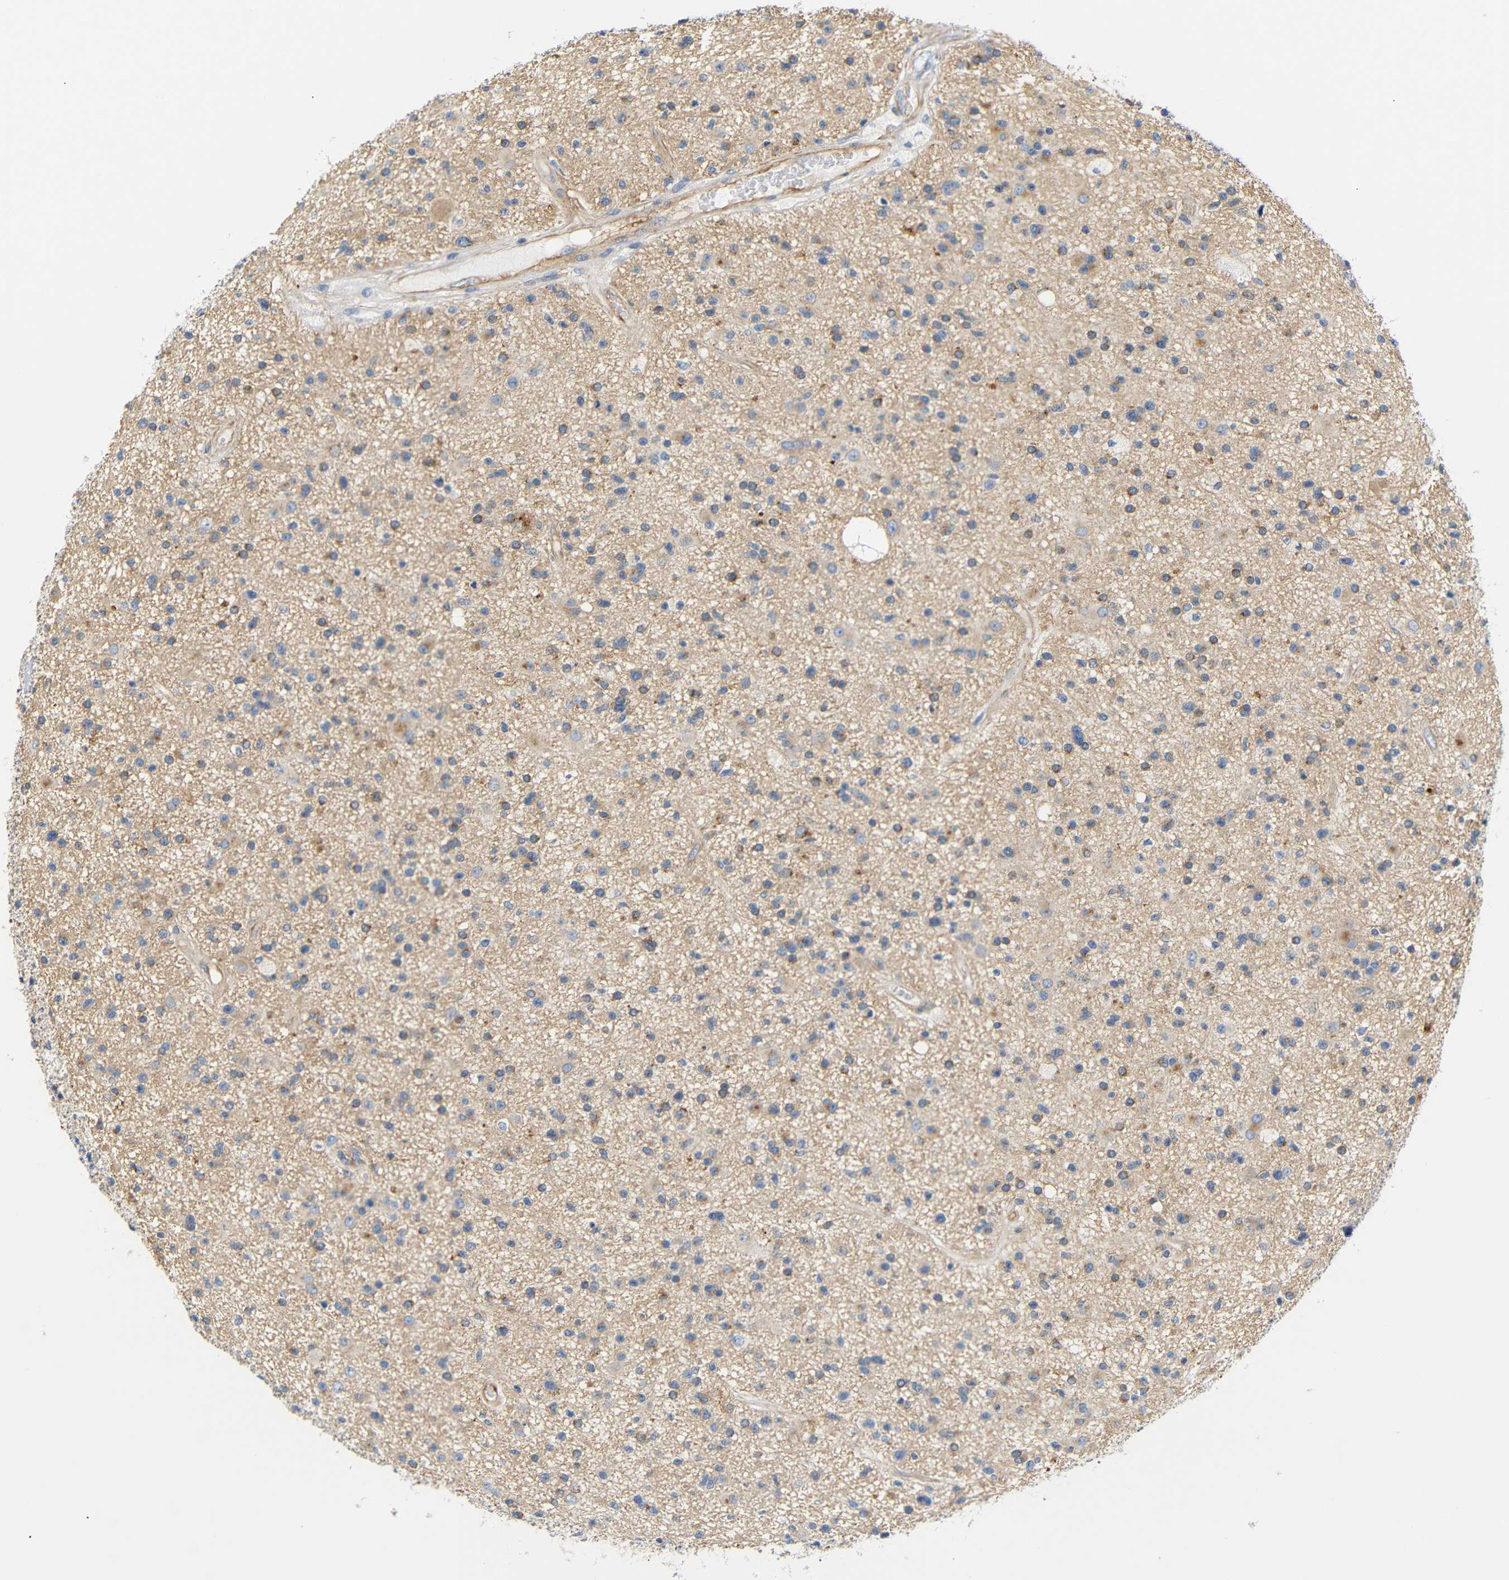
{"staining": {"intensity": "weak", "quantity": "<25%", "location": "cytoplasmic/membranous"}, "tissue": "glioma", "cell_type": "Tumor cells", "image_type": "cancer", "snomed": [{"axis": "morphology", "description": "Glioma, malignant, High grade"}, {"axis": "topography", "description": "Brain"}], "caption": "This is an immunohistochemistry (IHC) micrograph of human malignant high-grade glioma. There is no positivity in tumor cells.", "gene": "STMN3", "patient": {"sex": "male", "age": 33}}